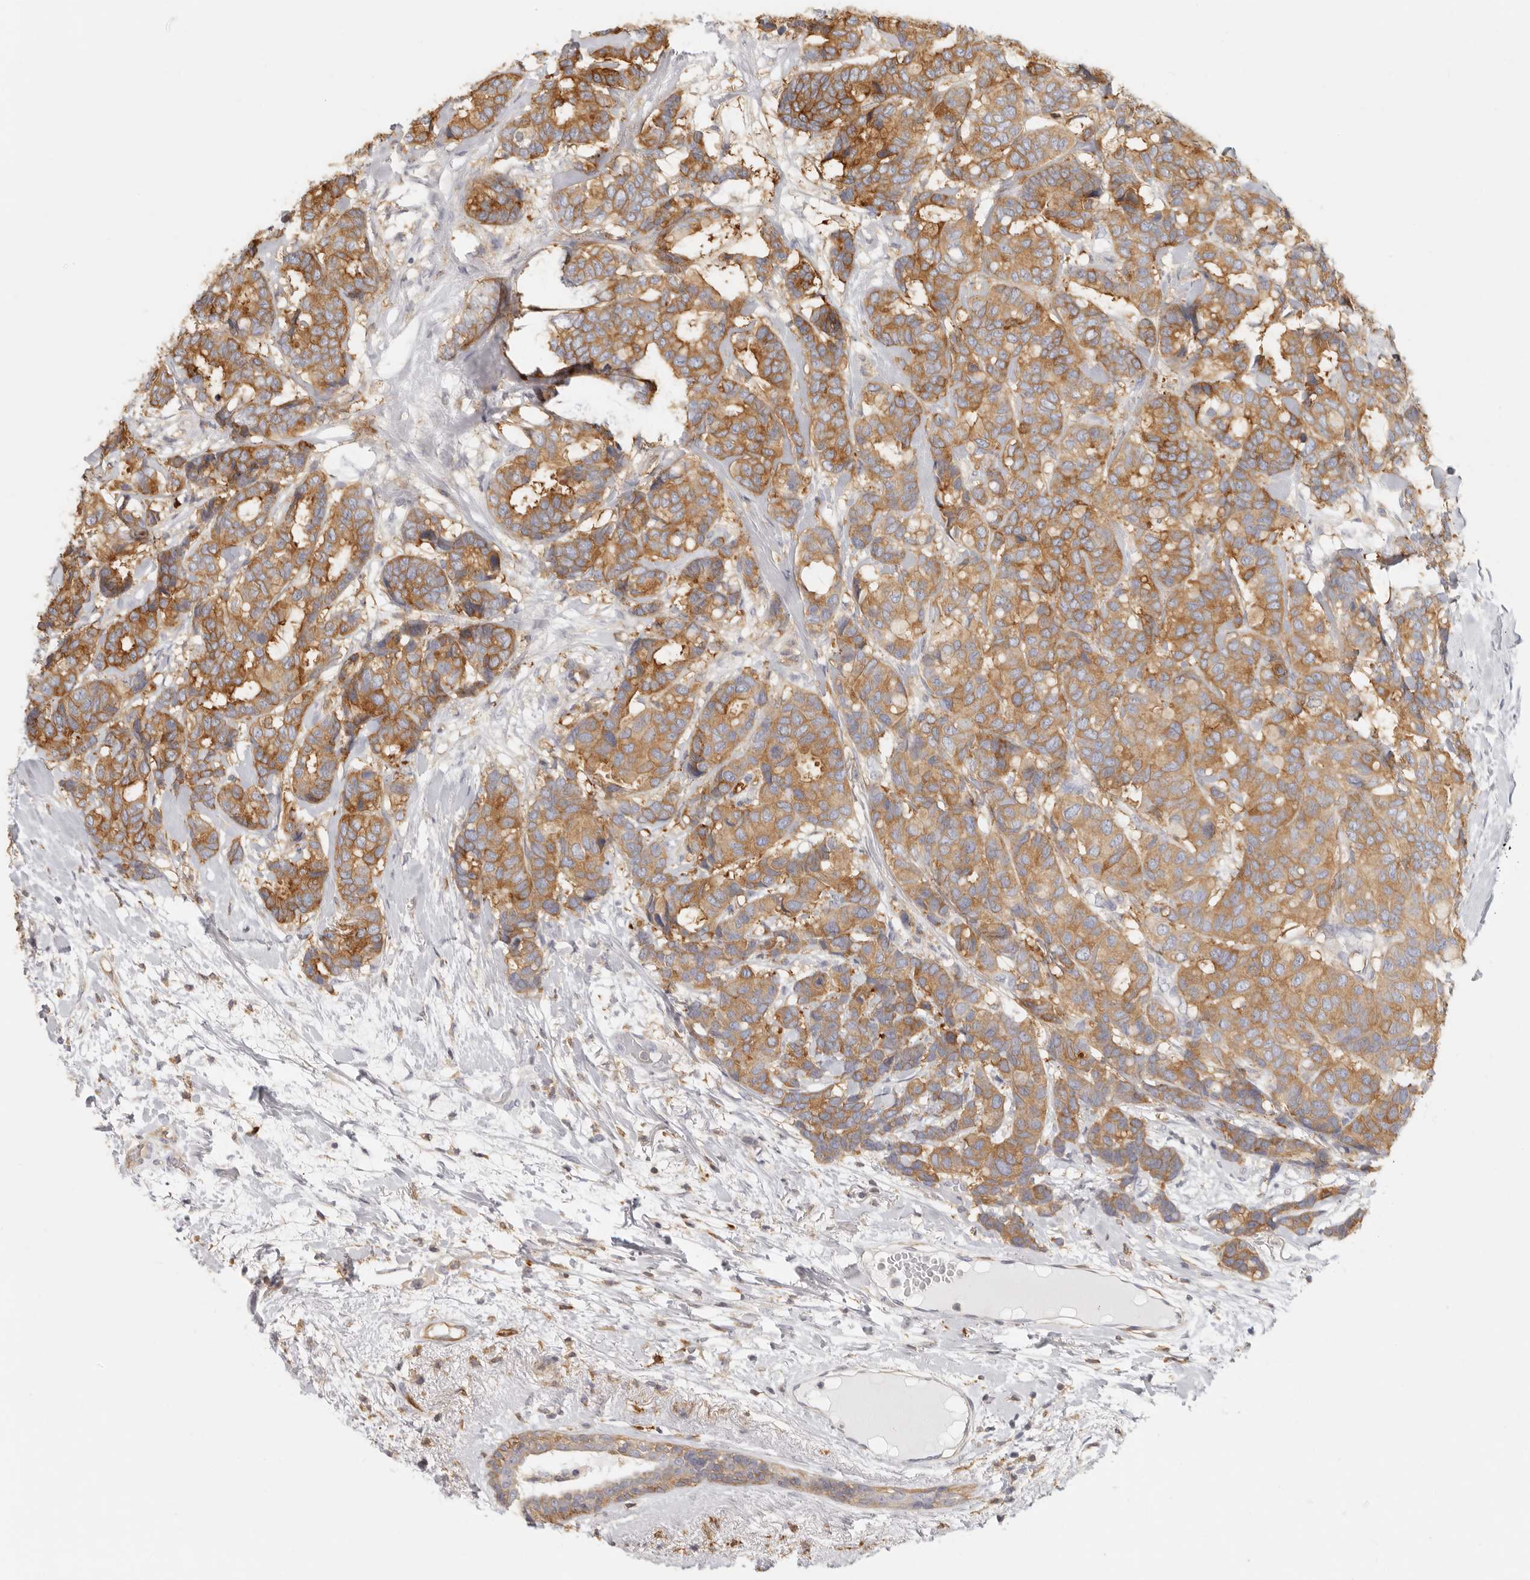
{"staining": {"intensity": "moderate", "quantity": ">75%", "location": "cytoplasmic/membranous"}, "tissue": "breast cancer", "cell_type": "Tumor cells", "image_type": "cancer", "snomed": [{"axis": "morphology", "description": "Duct carcinoma"}, {"axis": "topography", "description": "Breast"}], "caption": "Immunohistochemical staining of breast intraductal carcinoma exhibits medium levels of moderate cytoplasmic/membranous protein expression in approximately >75% of tumor cells.", "gene": "NIBAN1", "patient": {"sex": "female", "age": 87}}